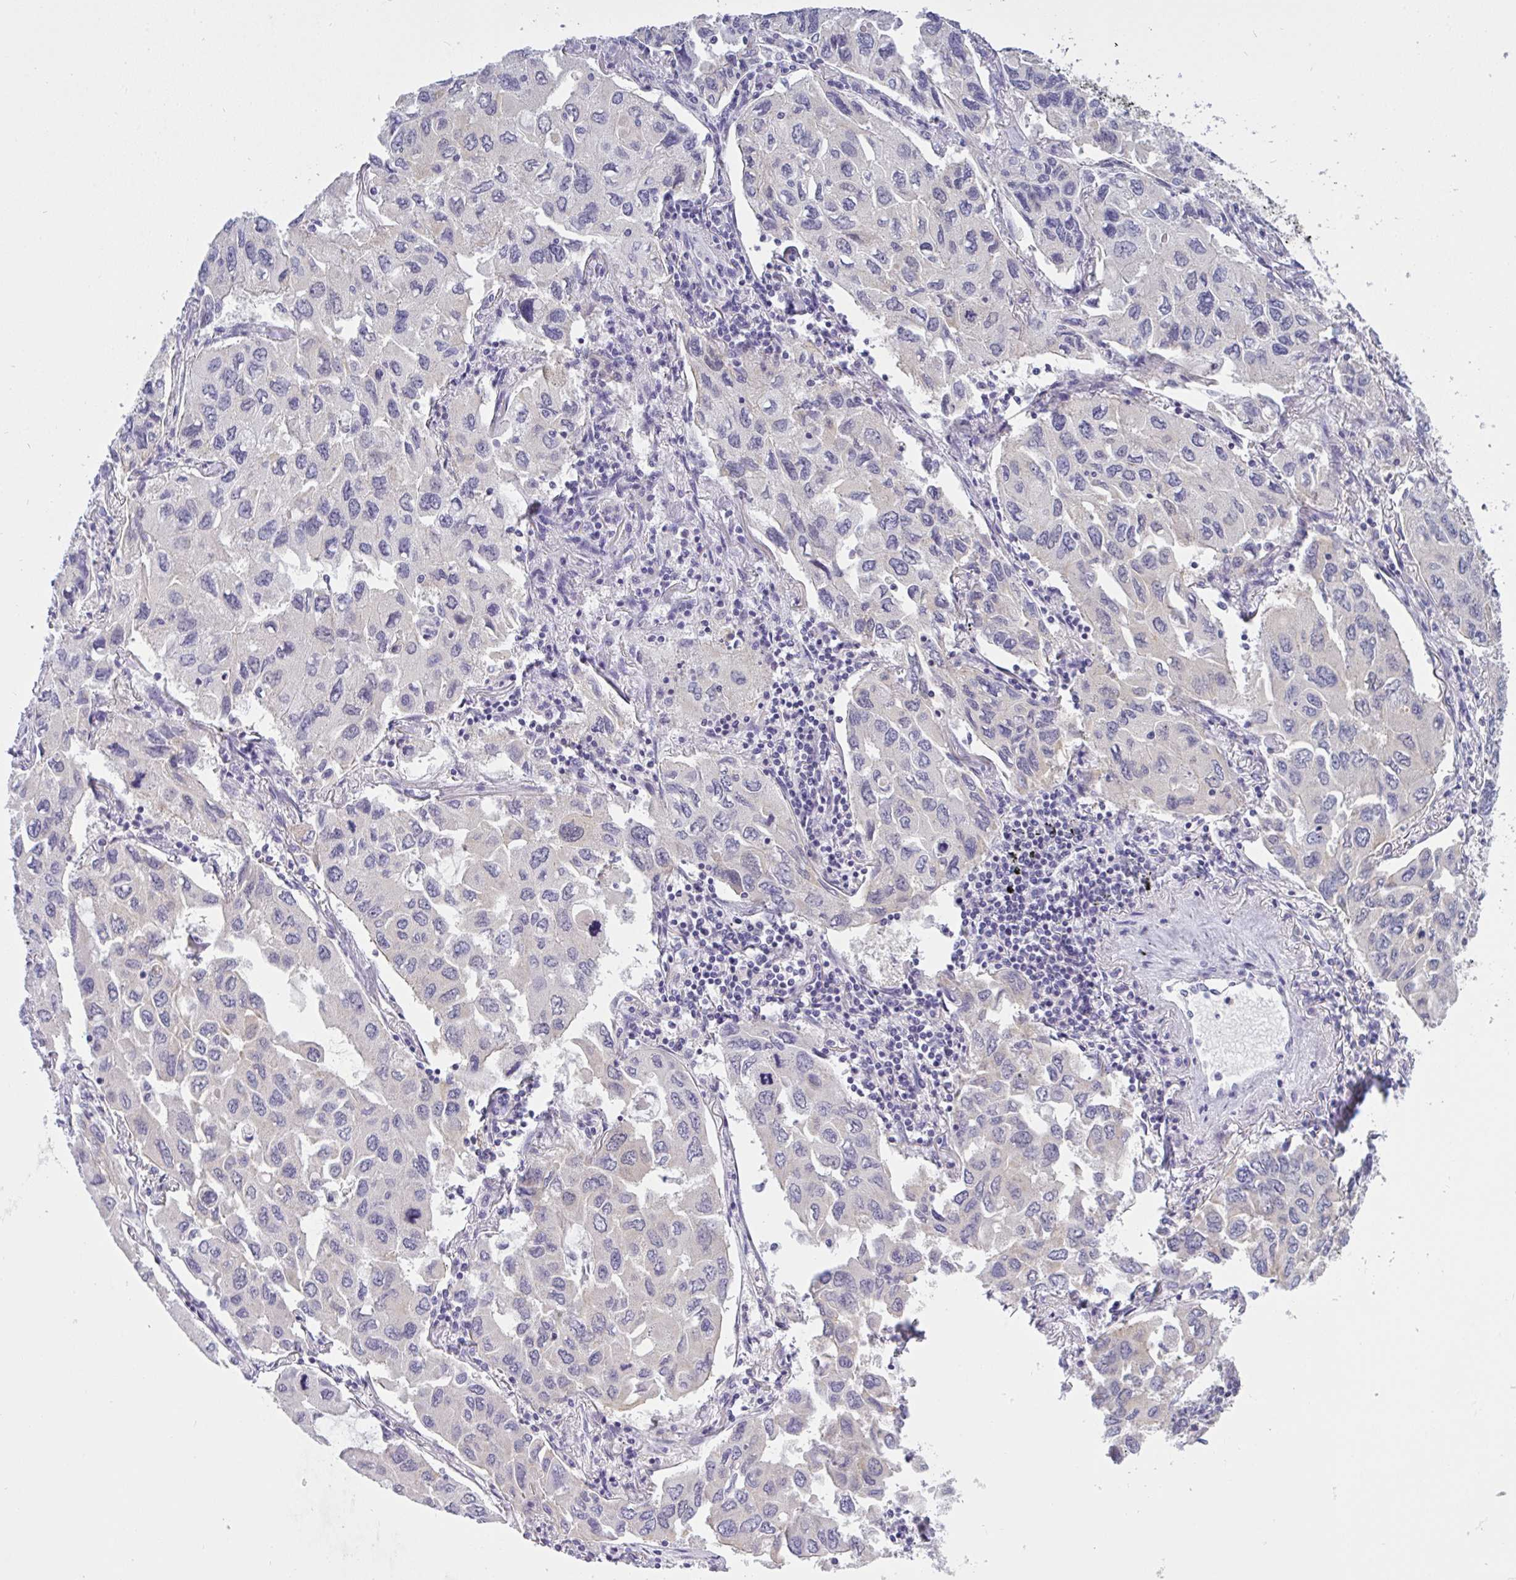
{"staining": {"intensity": "negative", "quantity": "none", "location": "none"}, "tissue": "lung cancer", "cell_type": "Tumor cells", "image_type": "cancer", "snomed": [{"axis": "morphology", "description": "Adenocarcinoma, NOS"}, {"axis": "topography", "description": "Lung"}], "caption": "Protein analysis of adenocarcinoma (lung) reveals no significant positivity in tumor cells.", "gene": "GSDMB", "patient": {"sex": "male", "age": 64}}